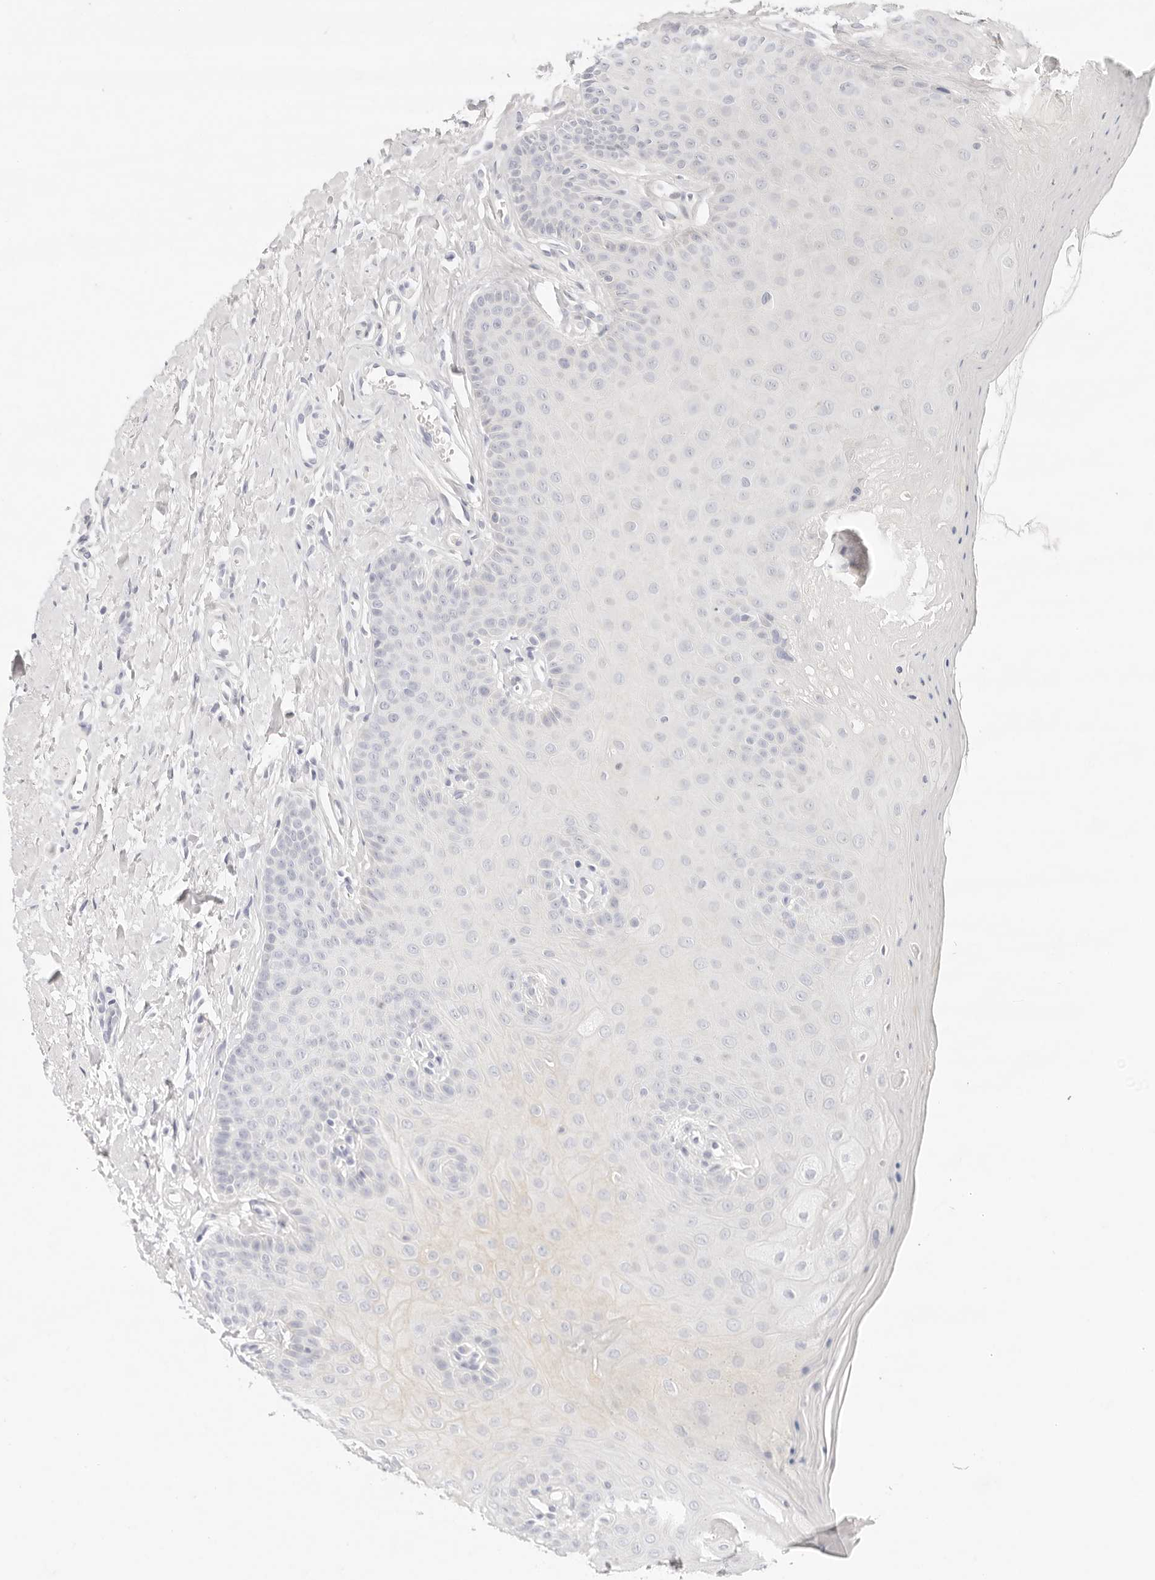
{"staining": {"intensity": "negative", "quantity": "none", "location": "none"}, "tissue": "oral mucosa", "cell_type": "Squamous epithelial cells", "image_type": "normal", "snomed": [{"axis": "morphology", "description": "Normal tissue, NOS"}, {"axis": "topography", "description": "Oral tissue"}], "caption": "IHC micrograph of benign oral mucosa: human oral mucosa stained with DAB displays no significant protein expression in squamous epithelial cells.", "gene": "GPR156", "patient": {"sex": "female", "age": 31}}